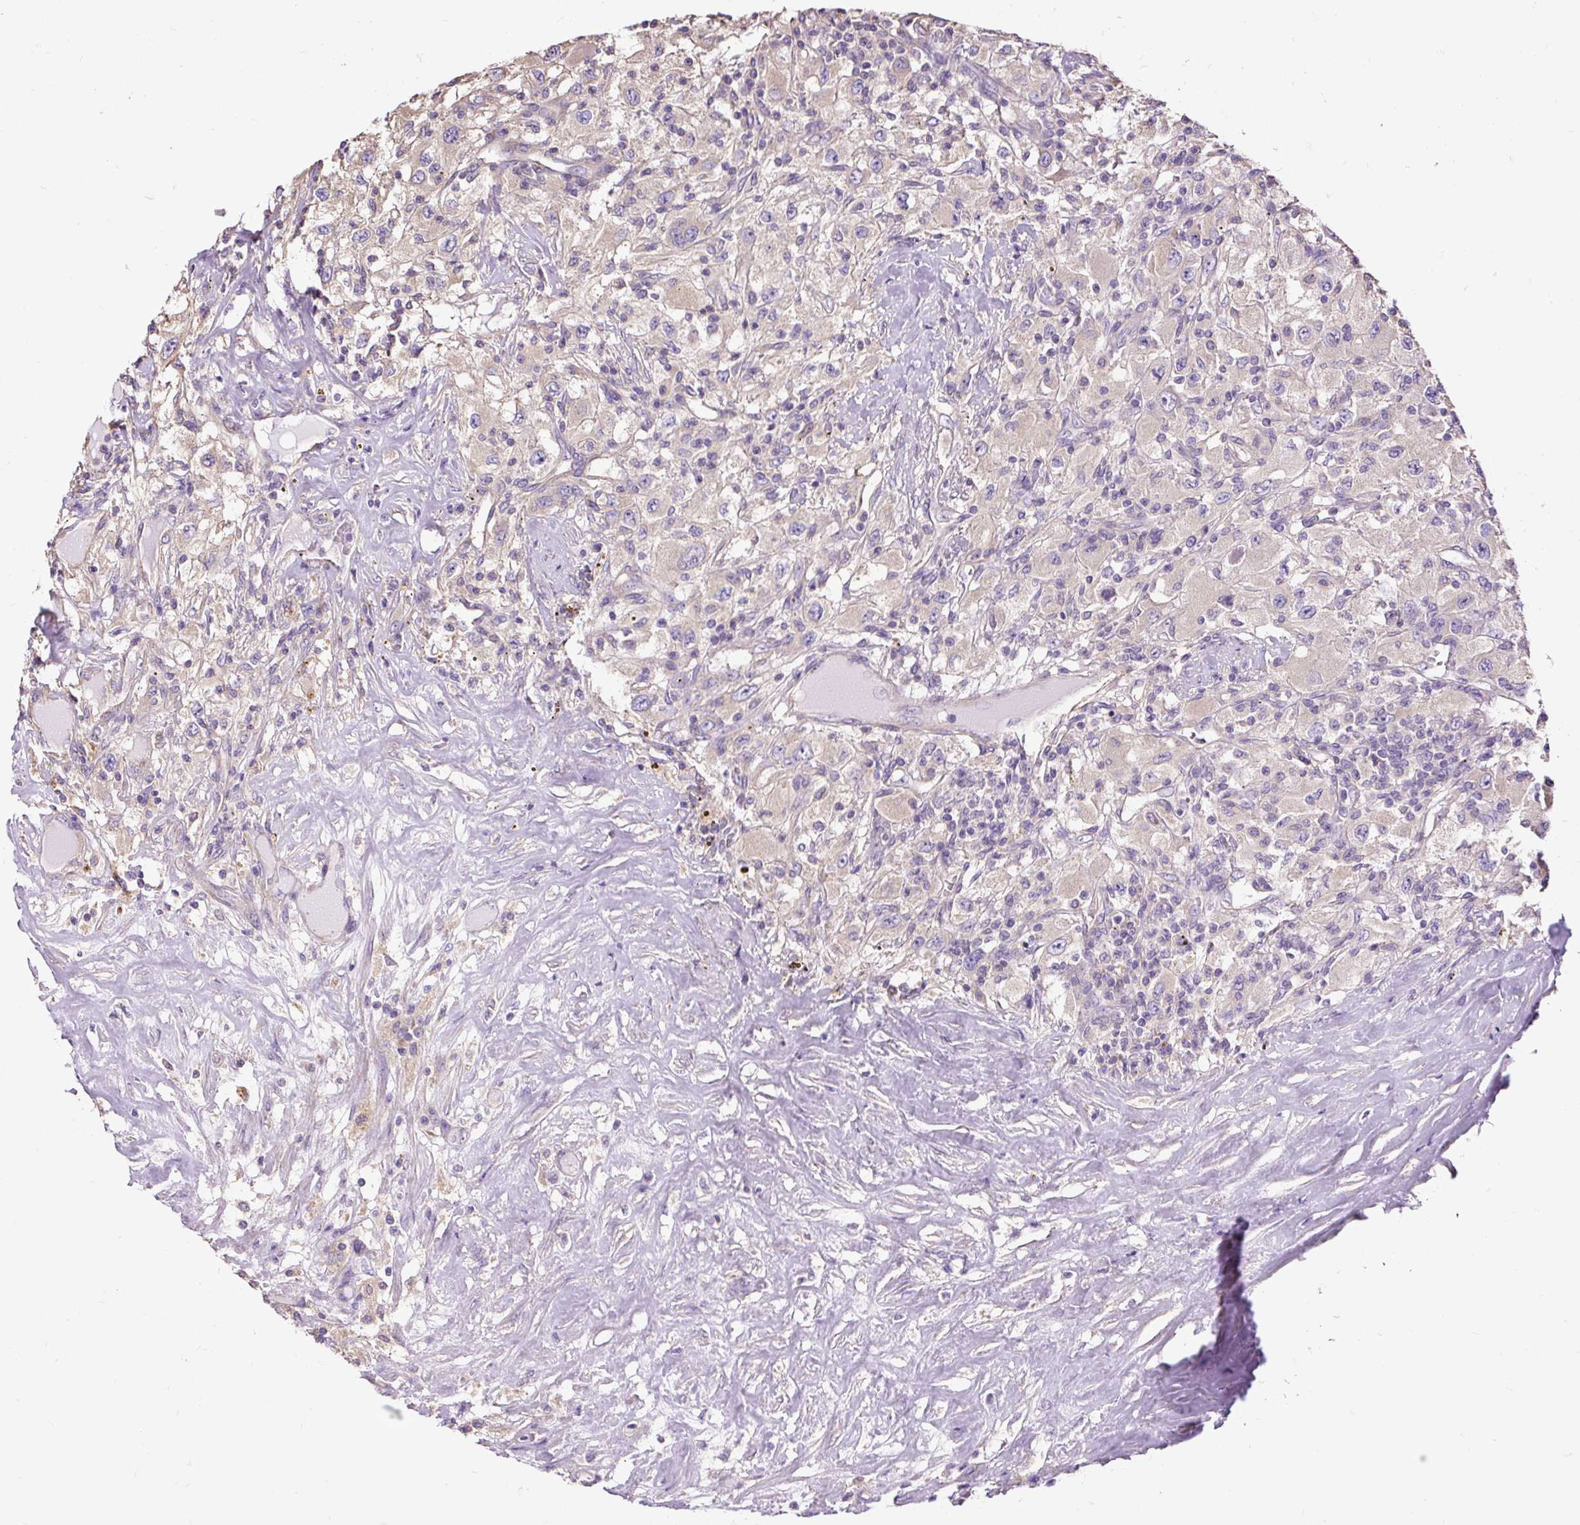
{"staining": {"intensity": "weak", "quantity": "<25%", "location": "cytoplasmic/membranous"}, "tissue": "renal cancer", "cell_type": "Tumor cells", "image_type": "cancer", "snomed": [{"axis": "morphology", "description": "Adenocarcinoma, NOS"}, {"axis": "topography", "description": "Kidney"}], "caption": "IHC of renal cancer displays no staining in tumor cells. (Stains: DAB (3,3'-diaminobenzidine) immunohistochemistry with hematoxylin counter stain, Microscopy: brightfield microscopy at high magnification).", "gene": "PDIA2", "patient": {"sex": "female", "age": 67}}